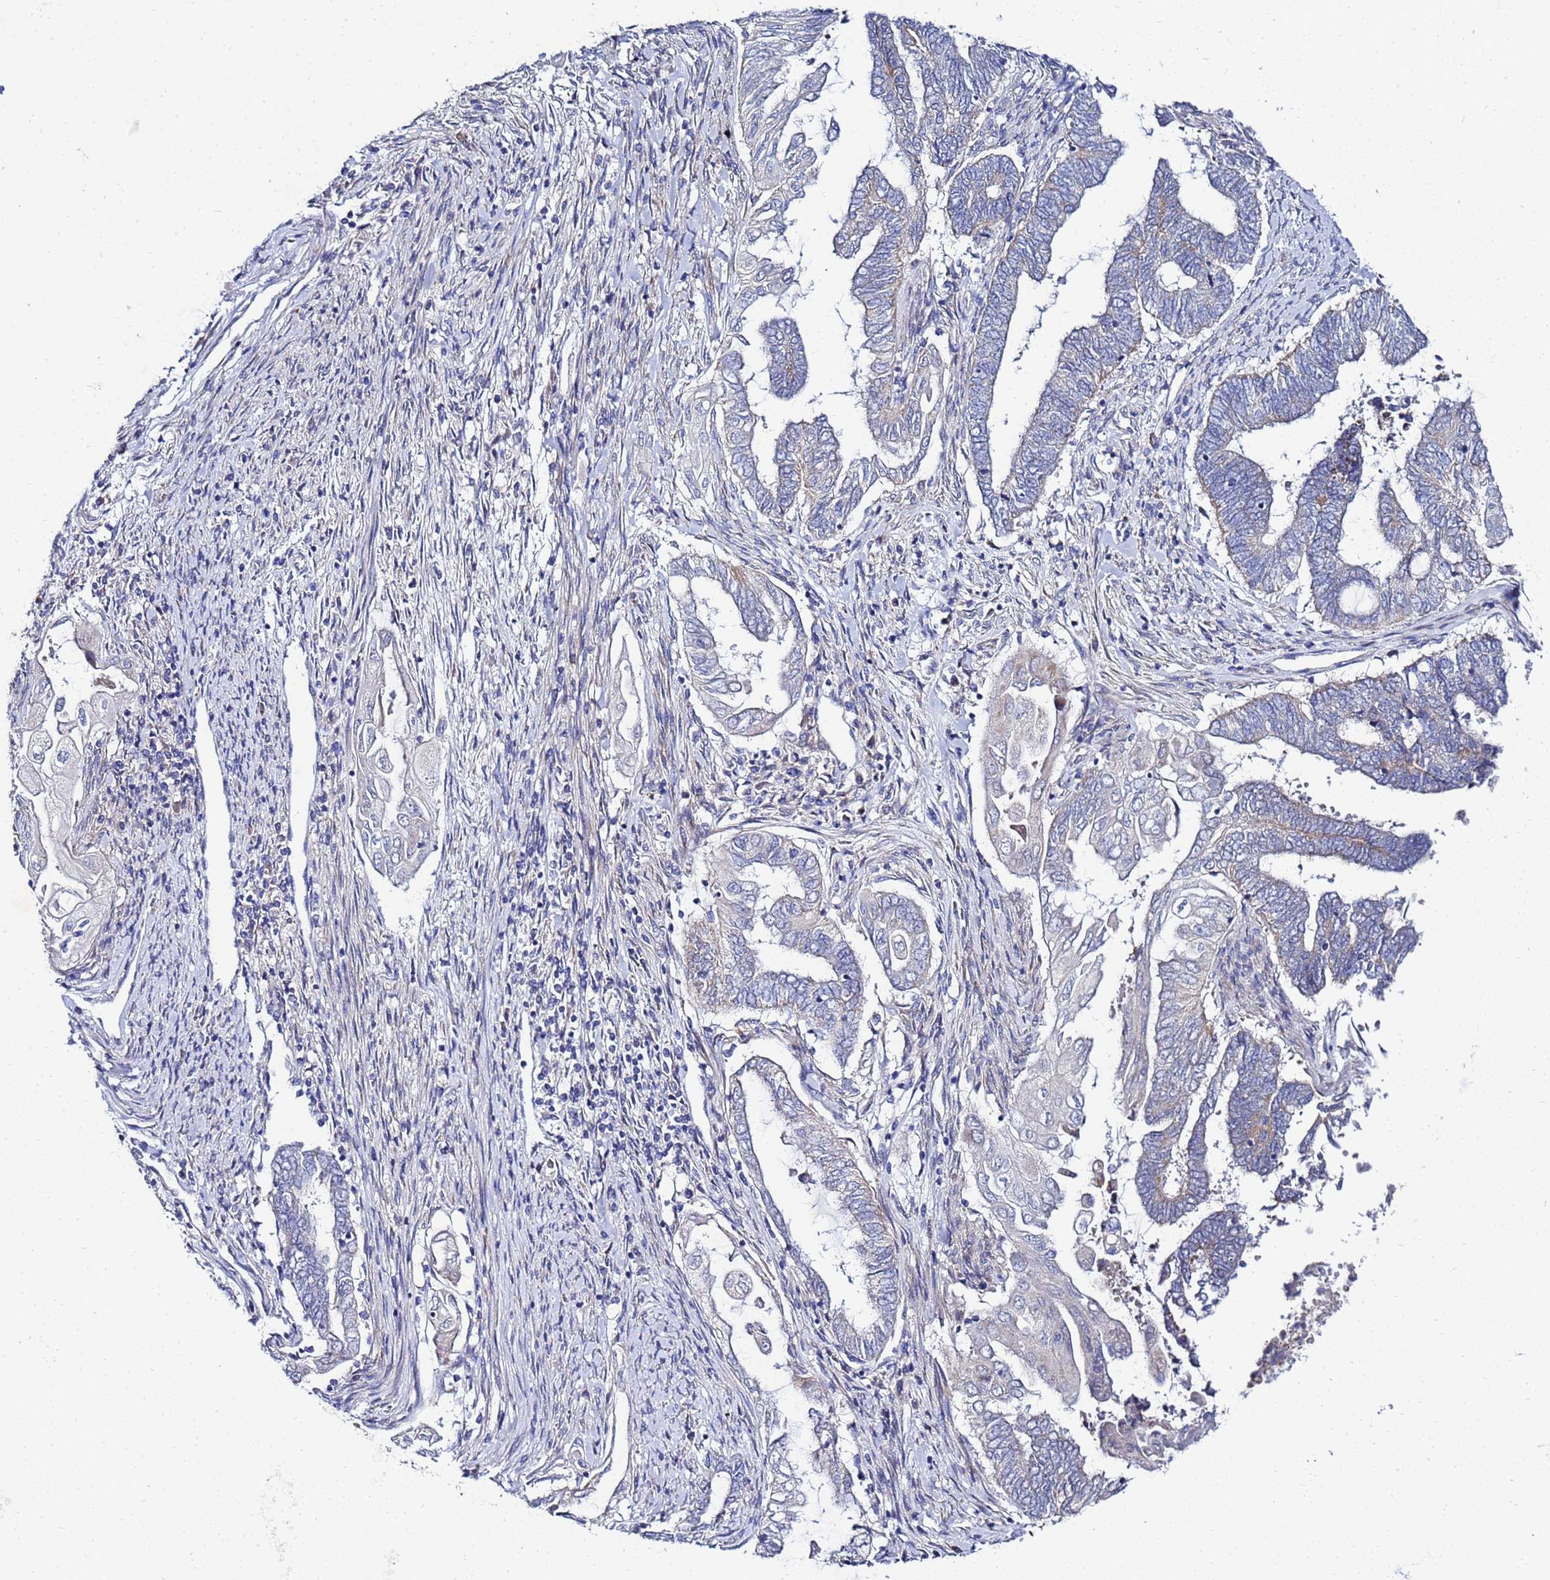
{"staining": {"intensity": "negative", "quantity": "none", "location": "none"}, "tissue": "endometrial cancer", "cell_type": "Tumor cells", "image_type": "cancer", "snomed": [{"axis": "morphology", "description": "Adenocarcinoma, NOS"}, {"axis": "topography", "description": "Uterus"}, {"axis": "topography", "description": "Endometrium"}], "caption": "Tumor cells are negative for brown protein staining in endometrial adenocarcinoma.", "gene": "FAHD2A", "patient": {"sex": "female", "age": 70}}